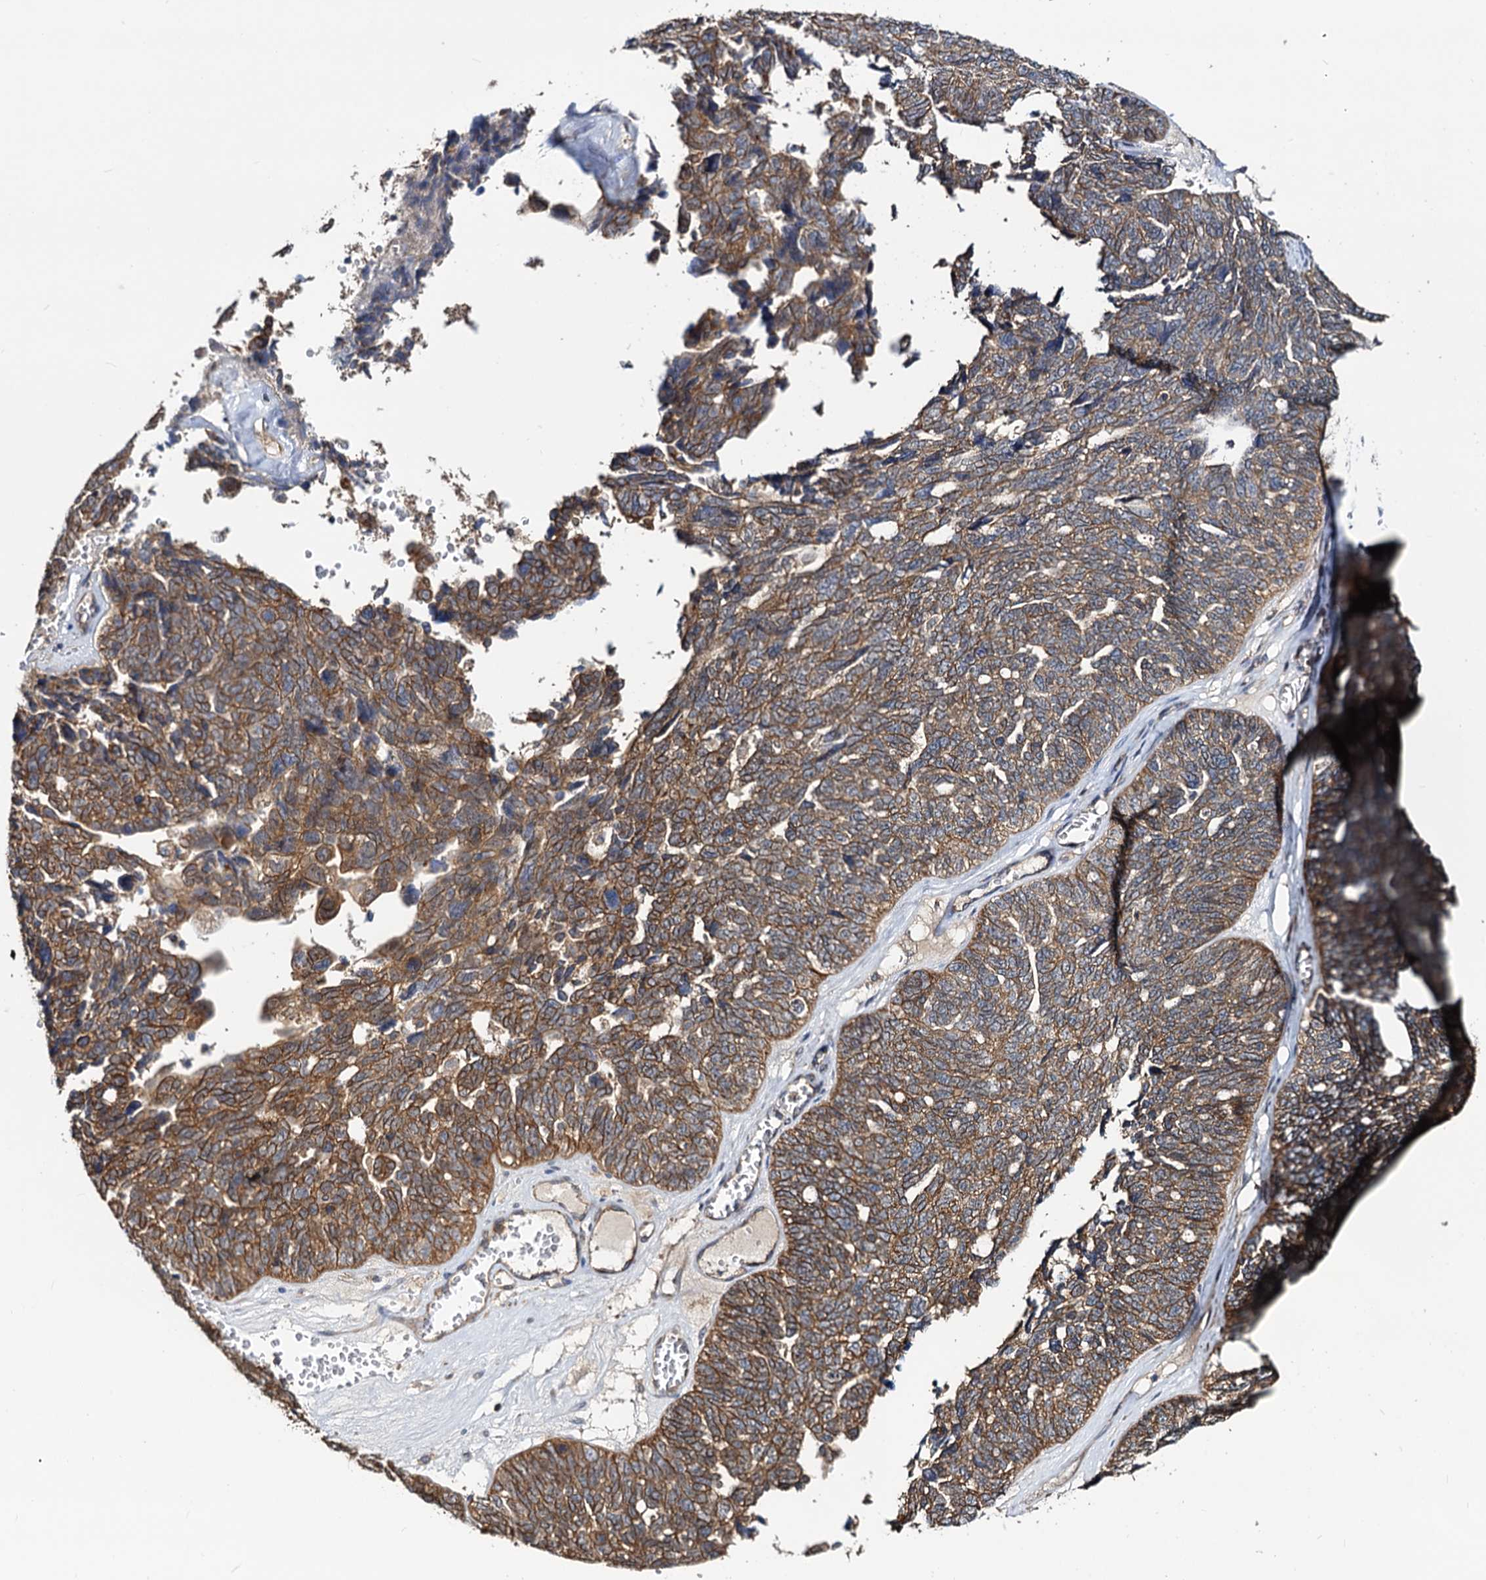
{"staining": {"intensity": "moderate", "quantity": ">75%", "location": "cytoplasmic/membranous"}, "tissue": "ovarian cancer", "cell_type": "Tumor cells", "image_type": "cancer", "snomed": [{"axis": "morphology", "description": "Cystadenocarcinoma, serous, NOS"}, {"axis": "topography", "description": "Ovary"}], "caption": "IHC (DAB) staining of human ovarian serous cystadenocarcinoma shows moderate cytoplasmic/membranous protein expression in approximately >75% of tumor cells. The protein is stained brown, and the nuclei are stained in blue (DAB (3,3'-diaminobenzidine) IHC with brightfield microscopy, high magnification).", "gene": "IDI1", "patient": {"sex": "female", "age": 79}}